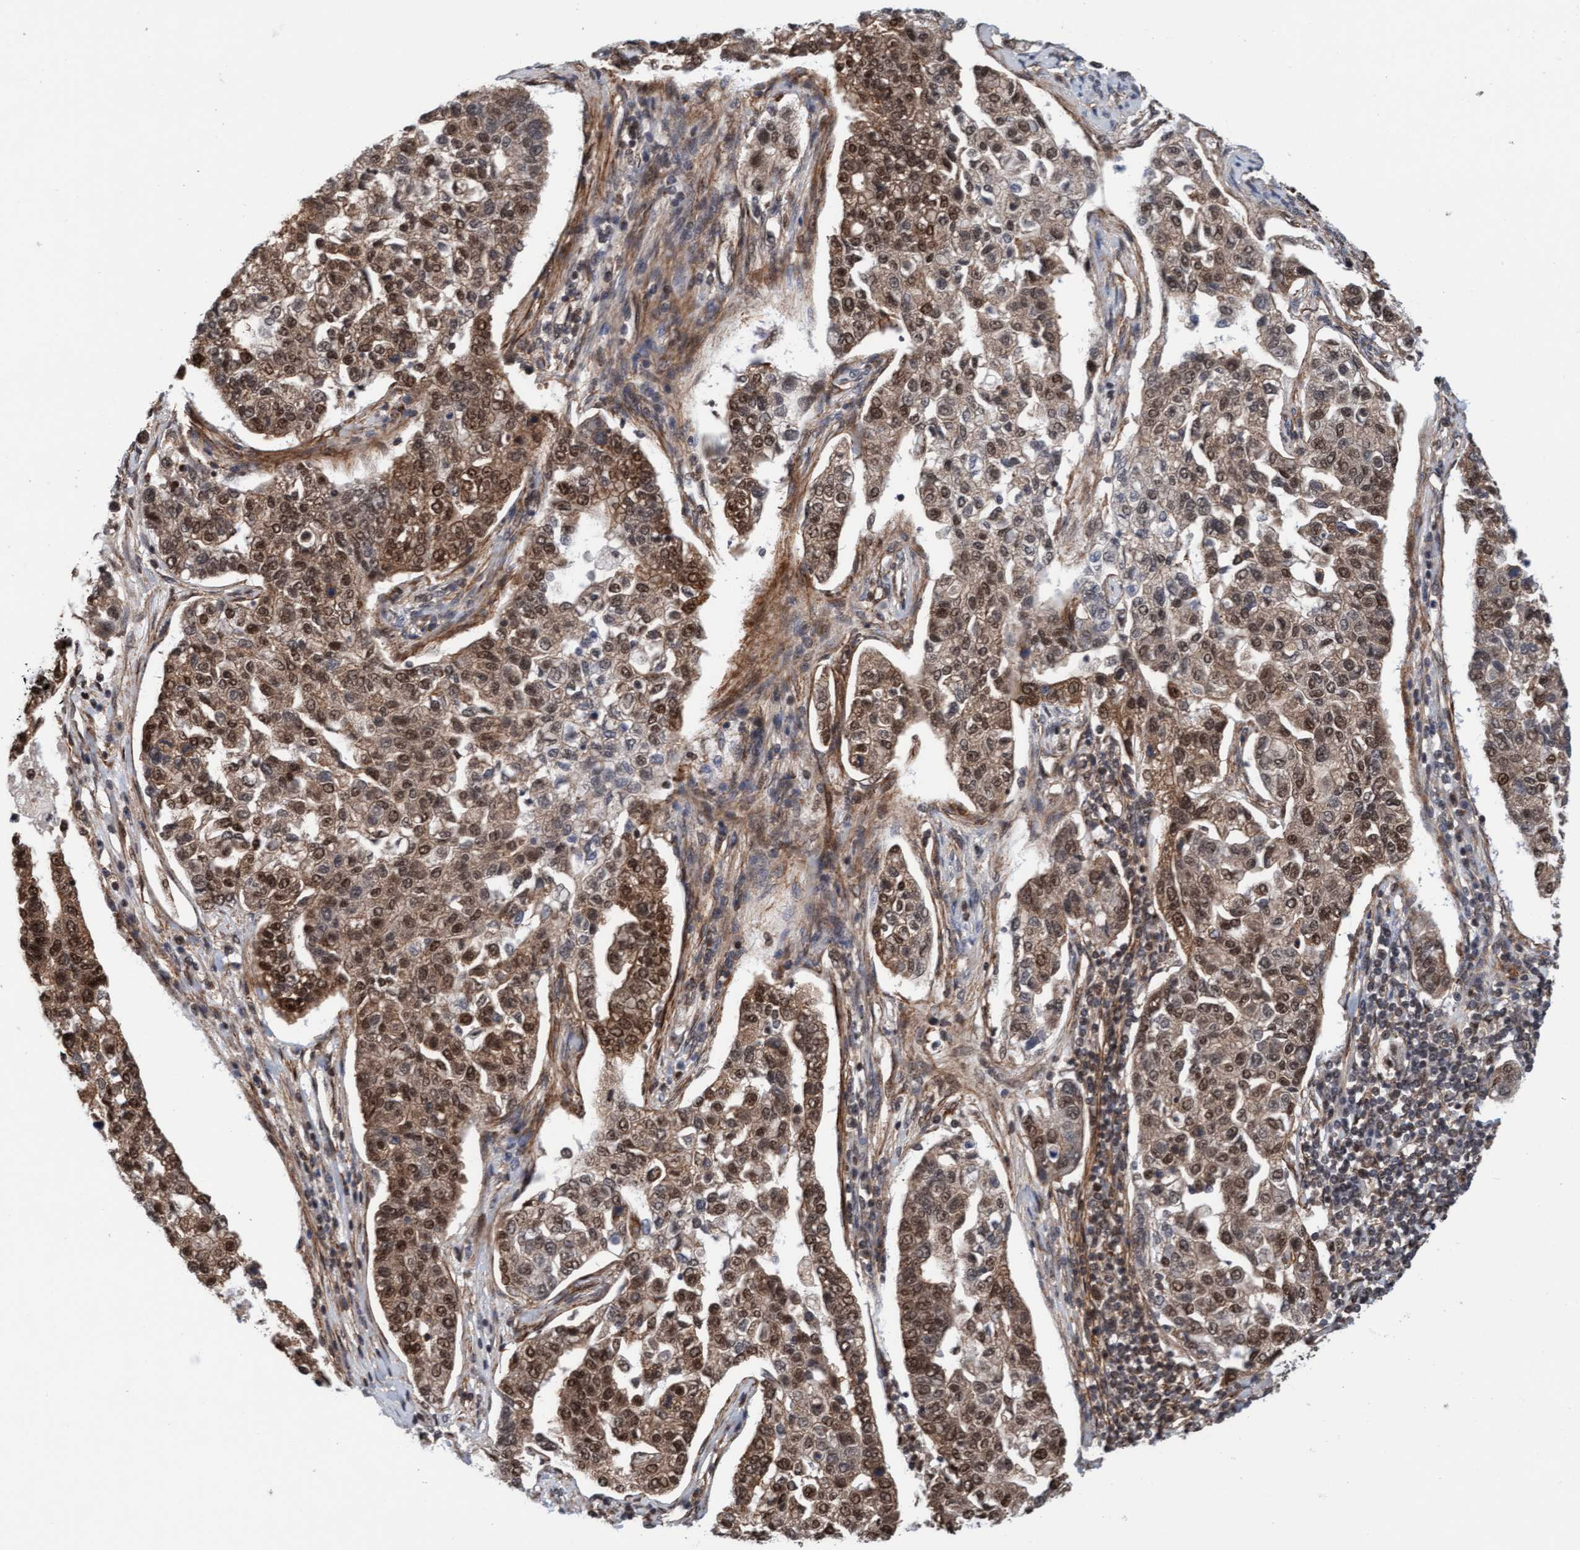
{"staining": {"intensity": "moderate", "quantity": ">75%", "location": "cytoplasmic/membranous,nuclear"}, "tissue": "pancreatic cancer", "cell_type": "Tumor cells", "image_type": "cancer", "snomed": [{"axis": "morphology", "description": "Adenocarcinoma, NOS"}, {"axis": "topography", "description": "Pancreas"}], "caption": "An image of pancreatic cancer (adenocarcinoma) stained for a protein demonstrates moderate cytoplasmic/membranous and nuclear brown staining in tumor cells.", "gene": "STXBP4", "patient": {"sex": "female", "age": 61}}